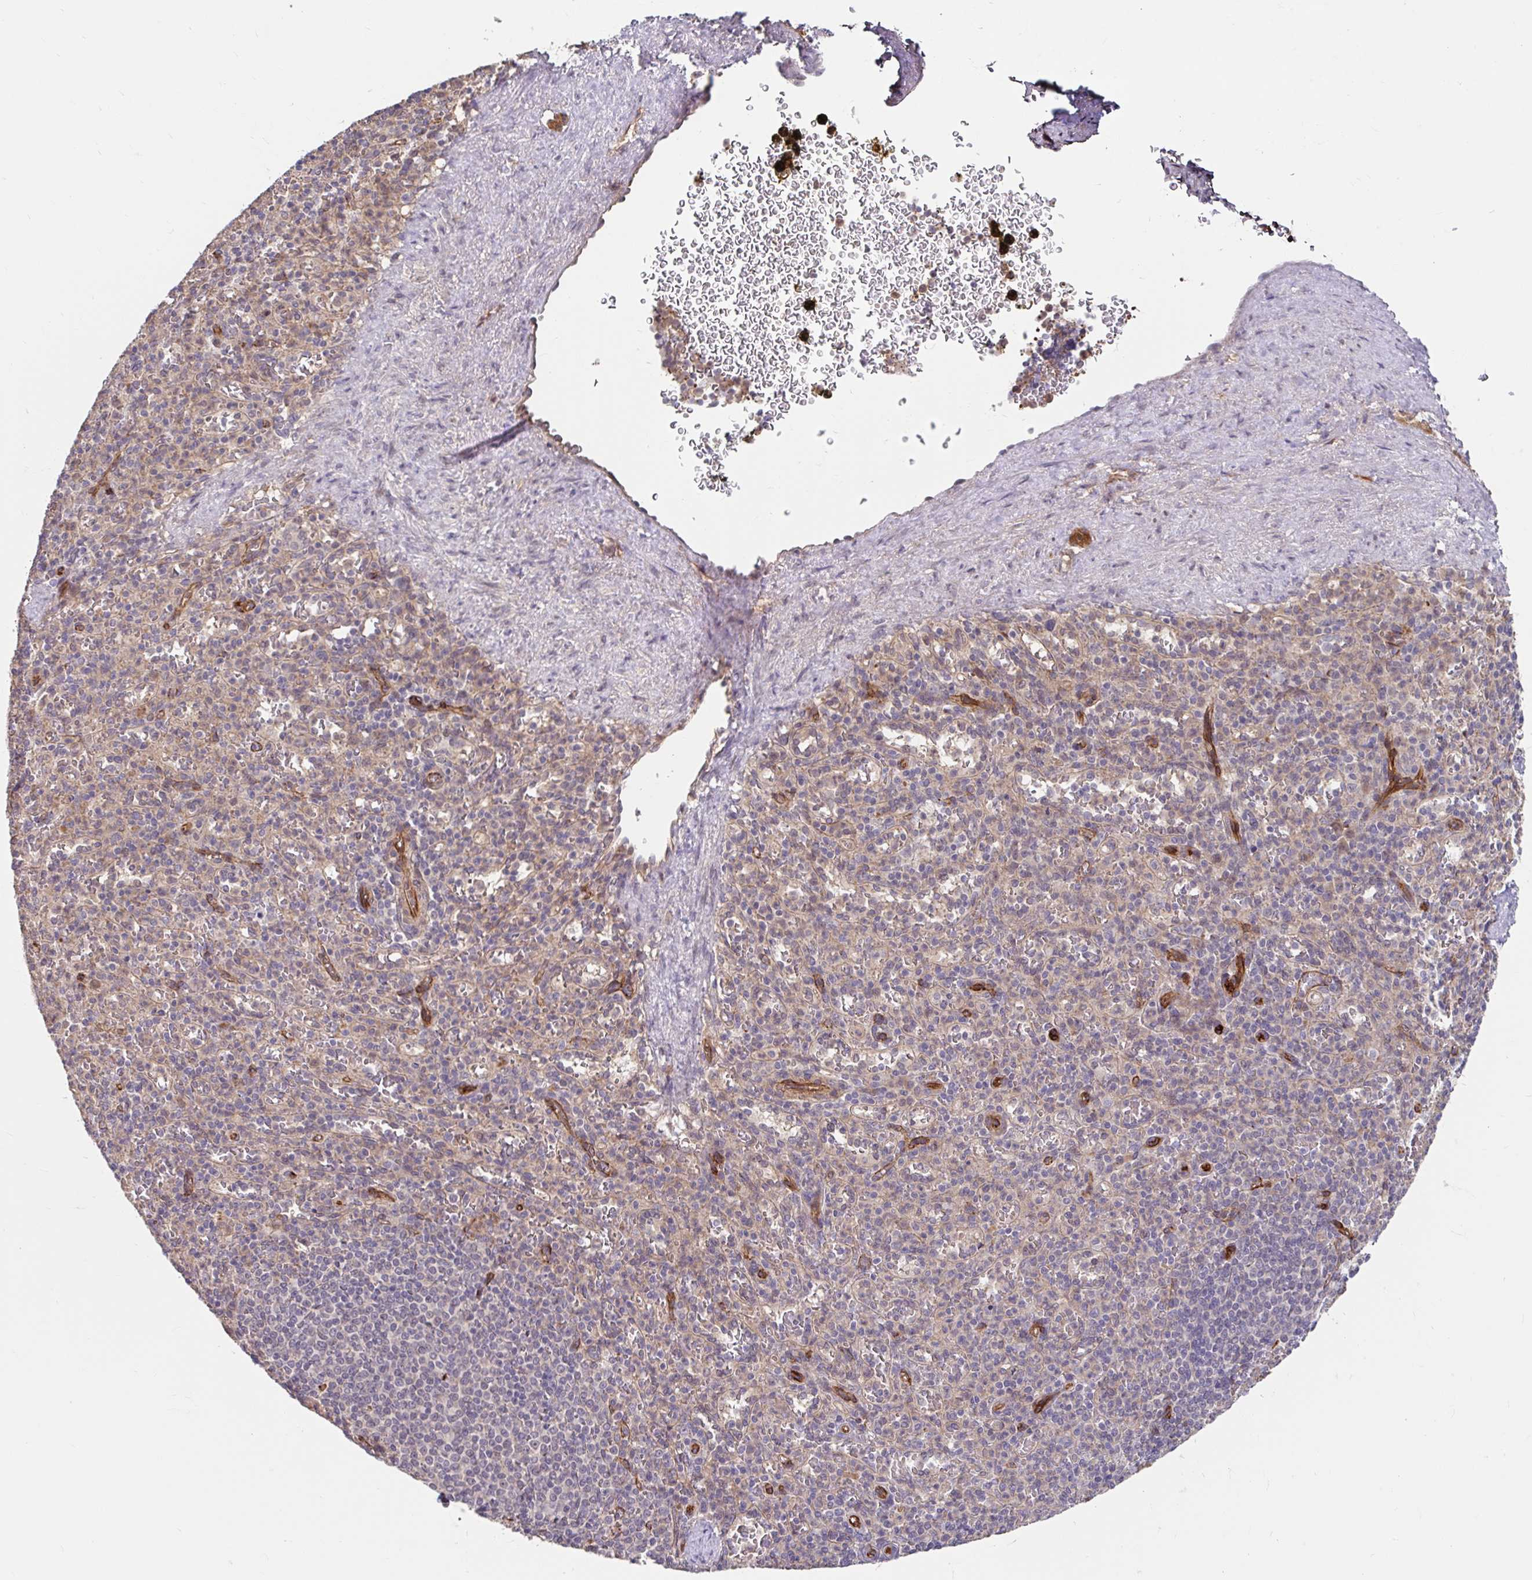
{"staining": {"intensity": "negative", "quantity": "none", "location": "none"}, "tissue": "spleen", "cell_type": "Cells in red pulp", "image_type": "normal", "snomed": [{"axis": "morphology", "description": "Normal tissue, NOS"}, {"axis": "topography", "description": "Spleen"}], "caption": "The micrograph reveals no staining of cells in red pulp in normal spleen. Brightfield microscopy of immunohistochemistry (IHC) stained with DAB (3,3'-diaminobenzidine) (brown) and hematoxylin (blue), captured at high magnification.", "gene": "STYXL1", "patient": {"sex": "female", "age": 74}}